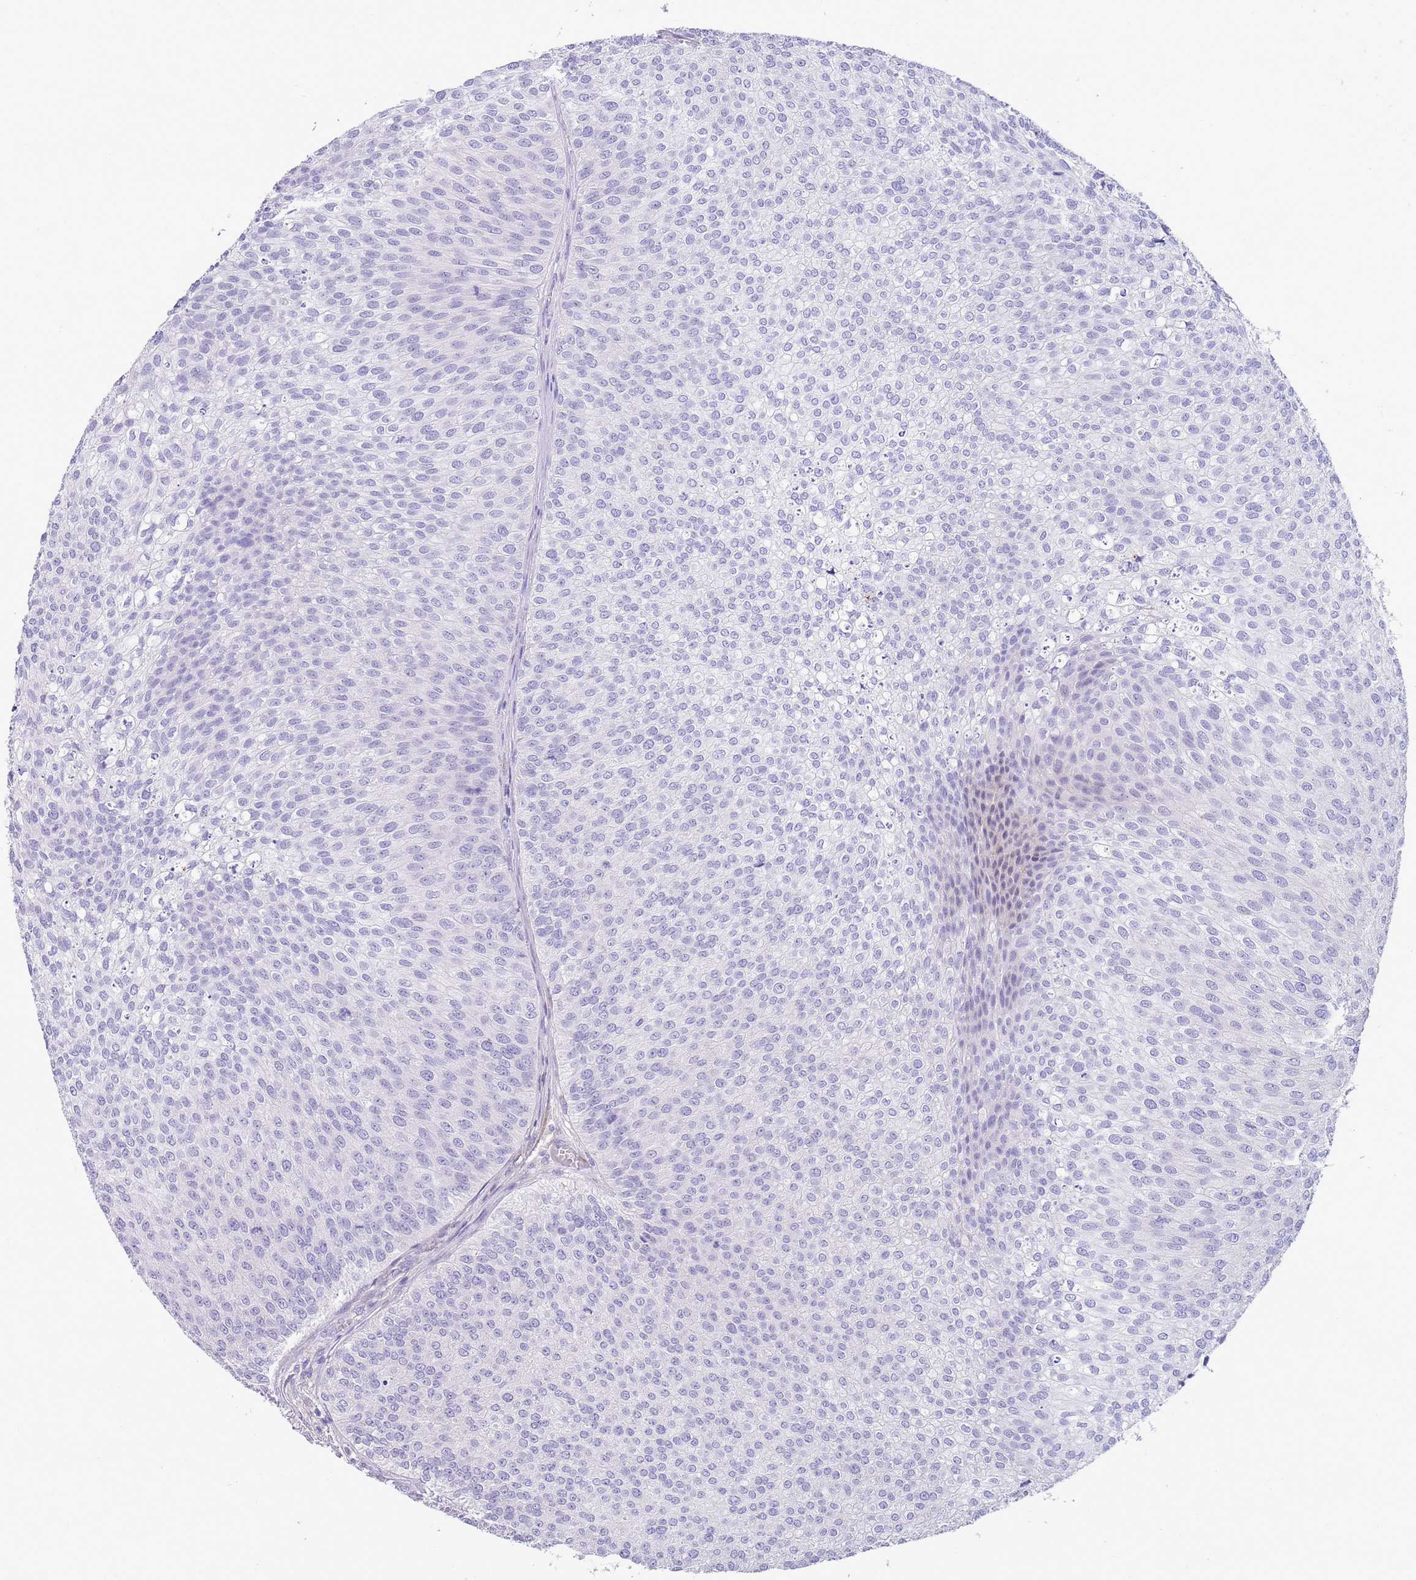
{"staining": {"intensity": "negative", "quantity": "none", "location": "none"}, "tissue": "urothelial cancer", "cell_type": "Tumor cells", "image_type": "cancer", "snomed": [{"axis": "morphology", "description": "Urothelial carcinoma, Low grade"}, {"axis": "topography", "description": "Urinary bladder"}], "caption": "This is an immunohistochemistry (IHC) image of human low-grade urothelial carcinoma. There is no staining in tumor cells.", "gene": "LEPROTL1", "patient": {"sex": "male", "age": 84}}